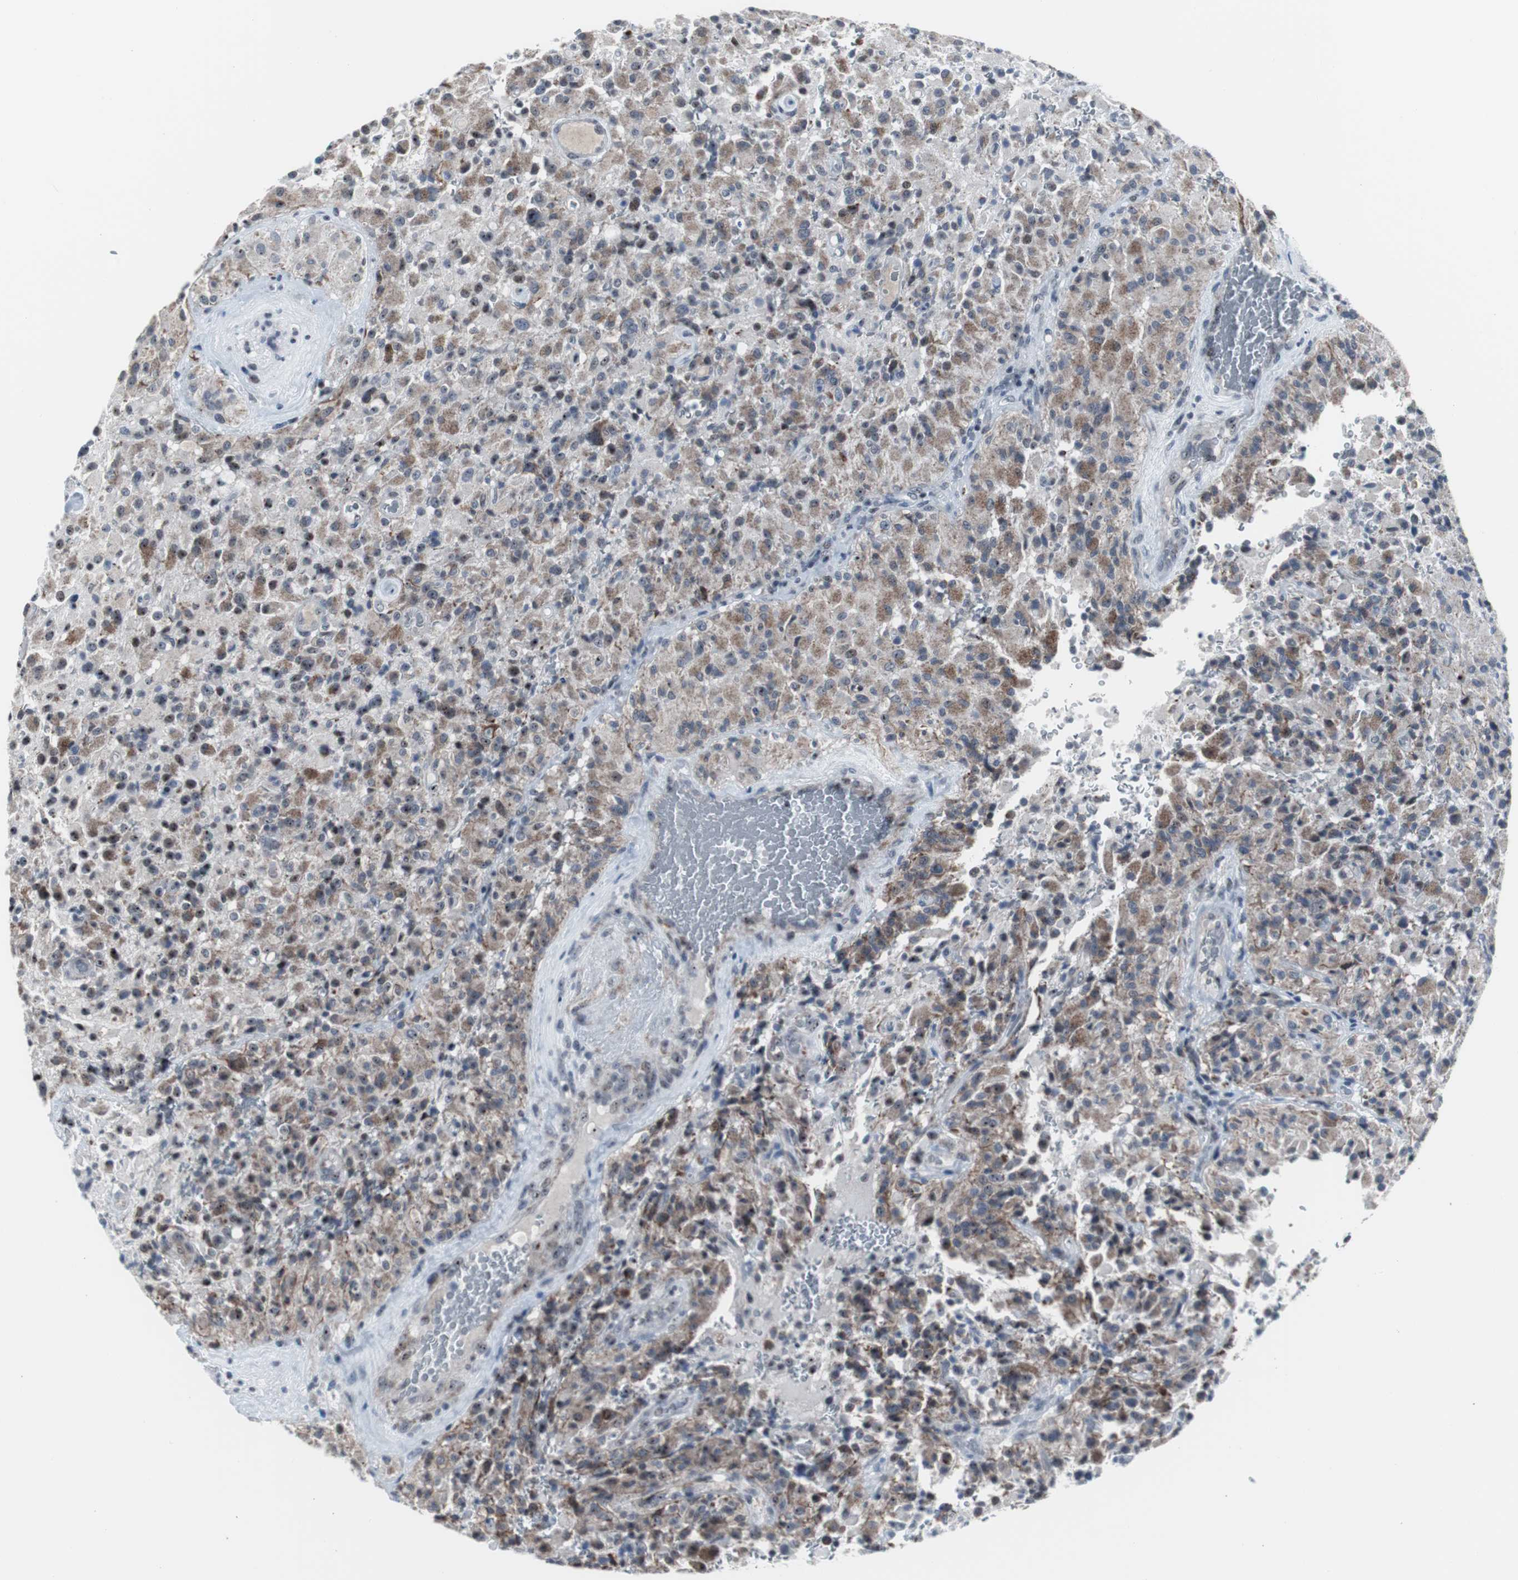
{"staining": {"intensity": "moderate", "quantity": ">75%", "location": "cytoplasmic/membranous,nuclear"}, "tissue": "glioma", "cell_type": "Tumor cells", "image_type": "cancer", "snomed": [{"axis": "morphology", "description": "Glioma, malignant, High grade"}, {"axis": "topography", "description": "Brain"}], "caption": "Glioma stained with immunohistochemistry reveals moderate cytoplasmic/membranous and nuclear expression in about >75% of tumor cells.", "gene": "DOK1", "patient": {"sex": "male", "age": 71}}